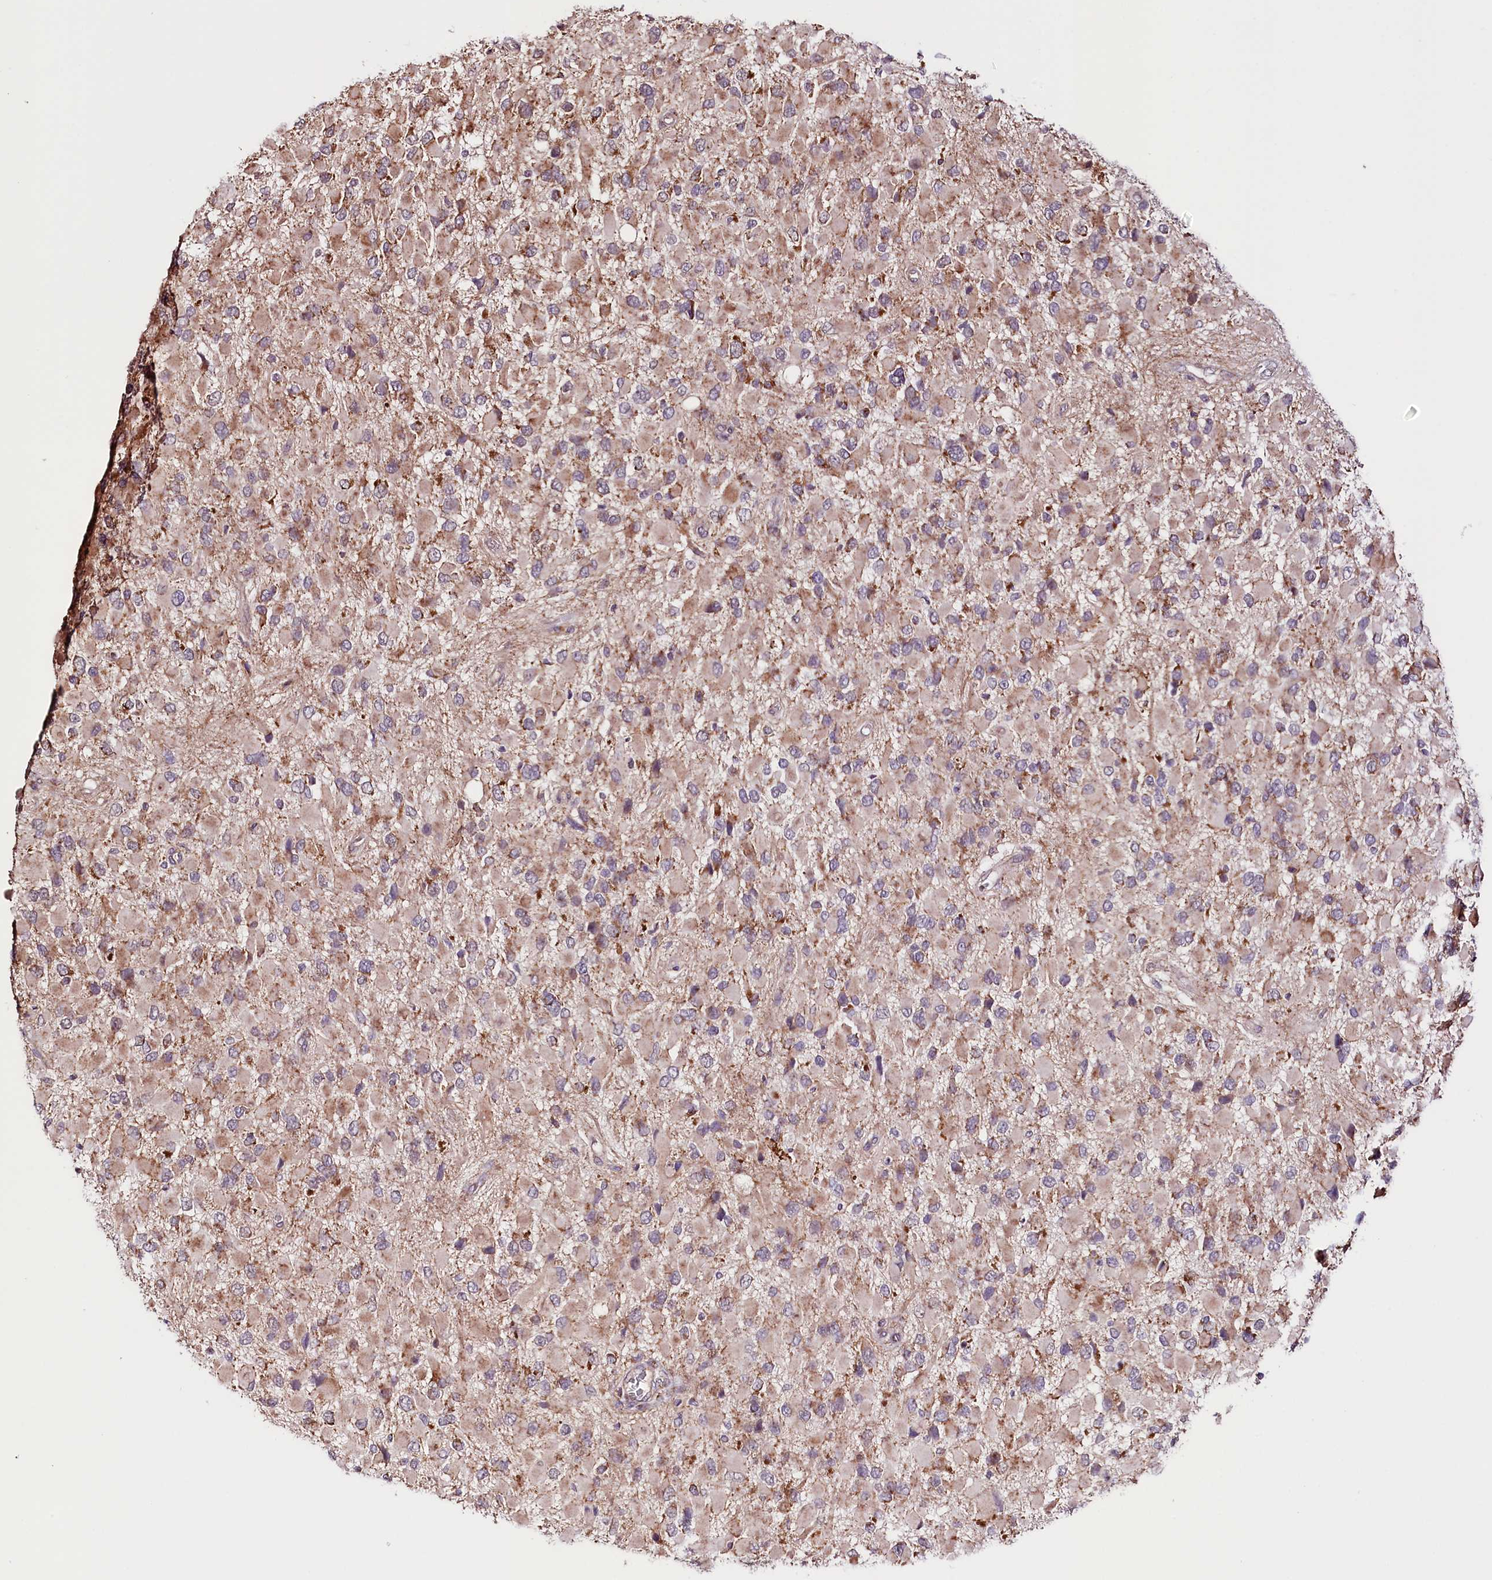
{"staining": {"intensity": "moderate", "quantity": "25%-75%", "location": "cytoplasmic/membranous"}, "tissue": "glioma", "cell_type": "Tumor cells", "image_type": "cancer", "snomed": [{"axis": "morphology", "description": "Glioma, malignant, High grade"}, {"axis": "topography", "description": "Brain"}], "caption": "Glioma stained with a protein marker exhibits moderate staining in tumor cells.", "gene": "ST7", "patient": {"sex": "male", "age": 53}}